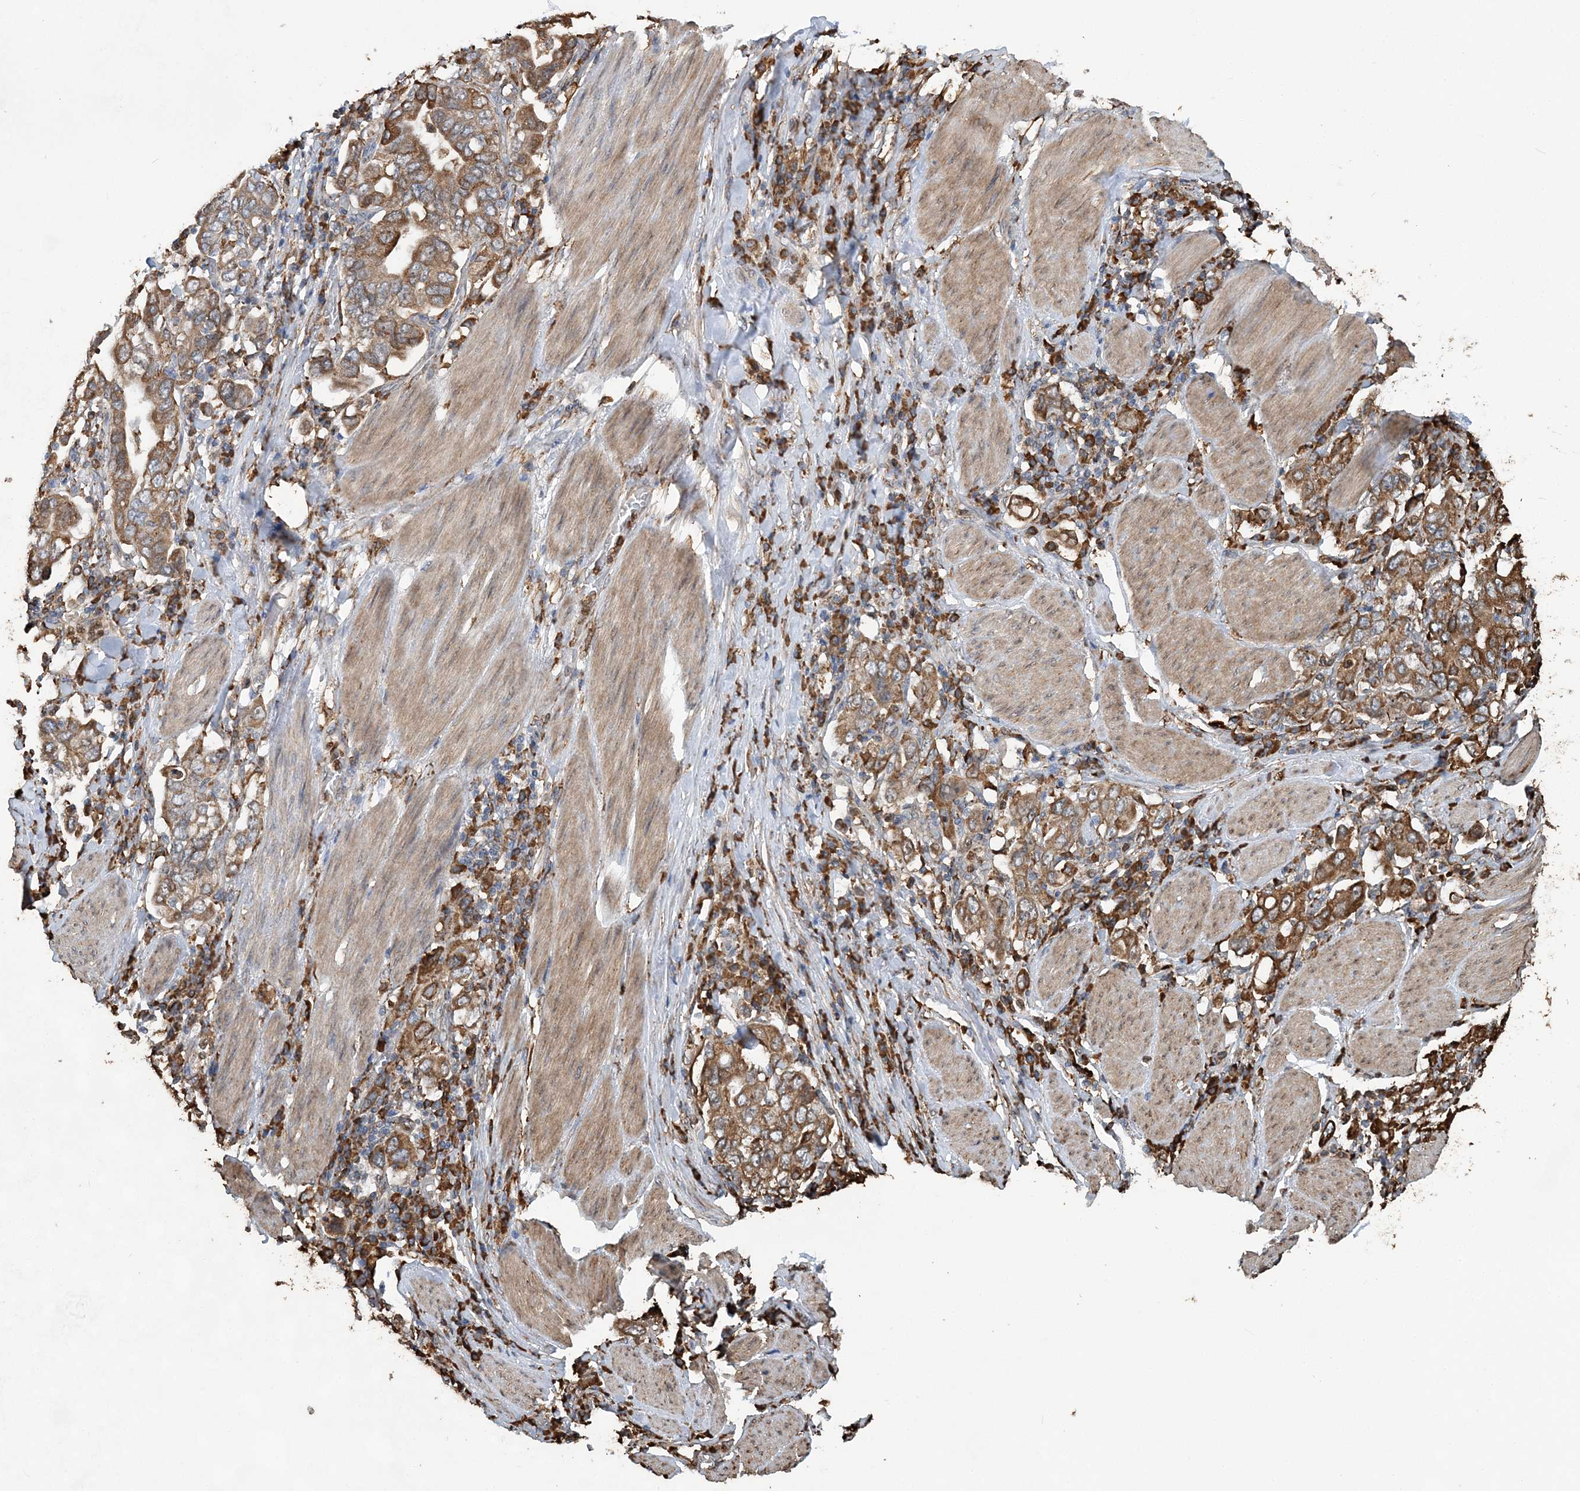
{"staining": {"intensity": "moderate", "quantity": ">75%", "location": "cytoplasmic/membranous"}, "tissue": "stomach cancer", "cell_type": "Tumor cells", "image_type": "cancer", "snomed": [{"axis": "morphology", "description": "Adenocarcinoma, NOS"}, {"axis": "topography", "description": "Stomach, upper"}], "caption": "High-power microscopy captured an IHC micrograph of adenocarcinoma (stomach), revealing moderate cytoplasmic/membranous staining in about >75% of tumor cells. Nuclei are stained in blue.", "gene": "WDR12", "patient": {"sex": "male", "age": 62}}